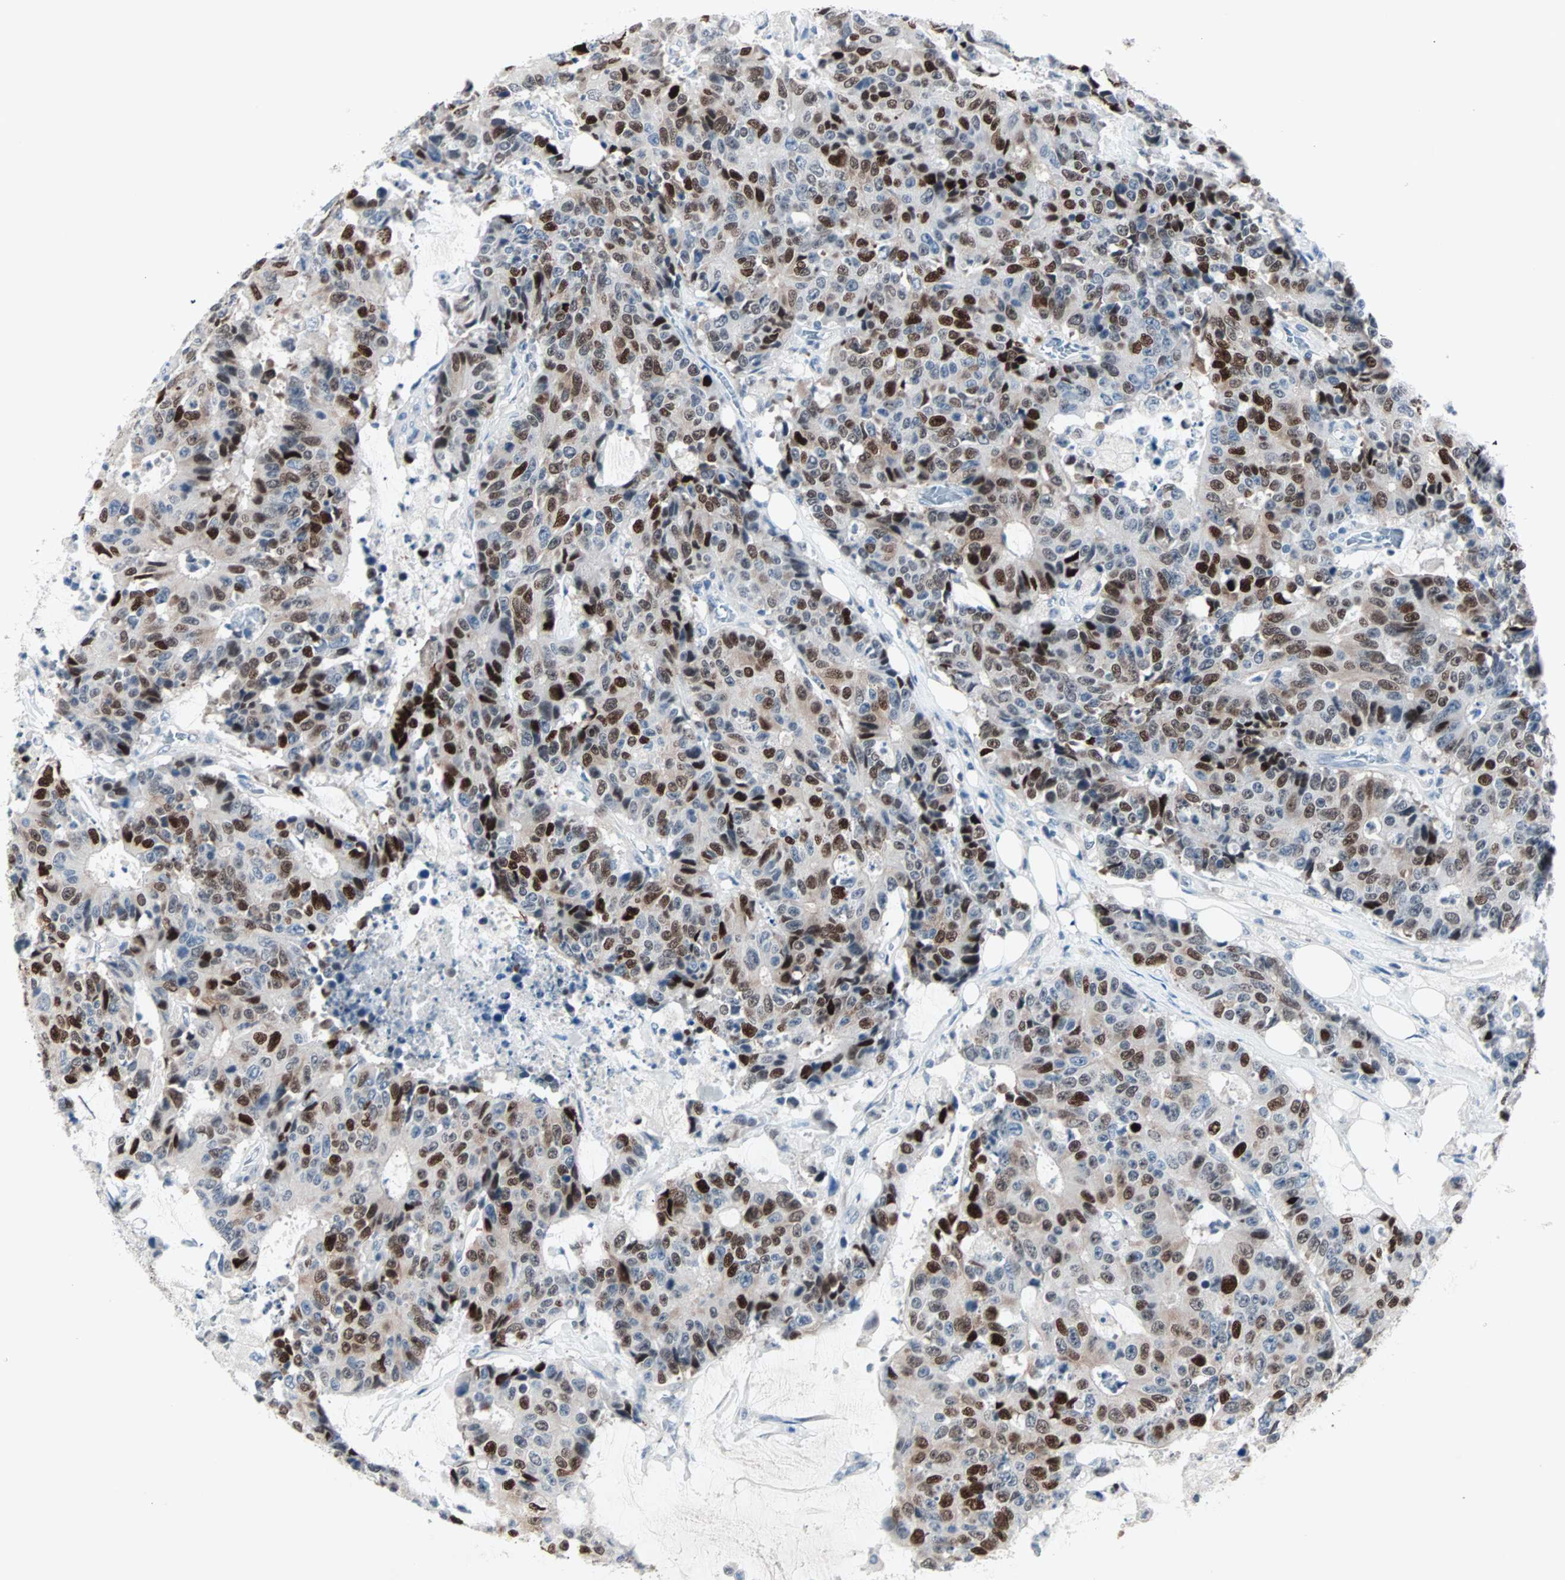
{"staining": {"intensity": "strong", "quantity": "25%-75%", "location": "nuclear"}, "tissue": "colorectal cancer", "cell_type": "Tumor cells", "image_type": "cancer", "snomed": [{"axis": "morphology", "description": "Adenocarcinoma, NOS"}, {"axis": "topography", "description": "Colon"}], "caption": "Immunohistochemistry image of neoplastic tissue: colorectal cancer stained using immunohistochemistry reveals high levels of strong protein expression localized specifically in the nuclear of tumor cells, appearing as a nuclear brown color.", "gene": "CCNE2", "patient": {"sex": "female", "age": 86}}